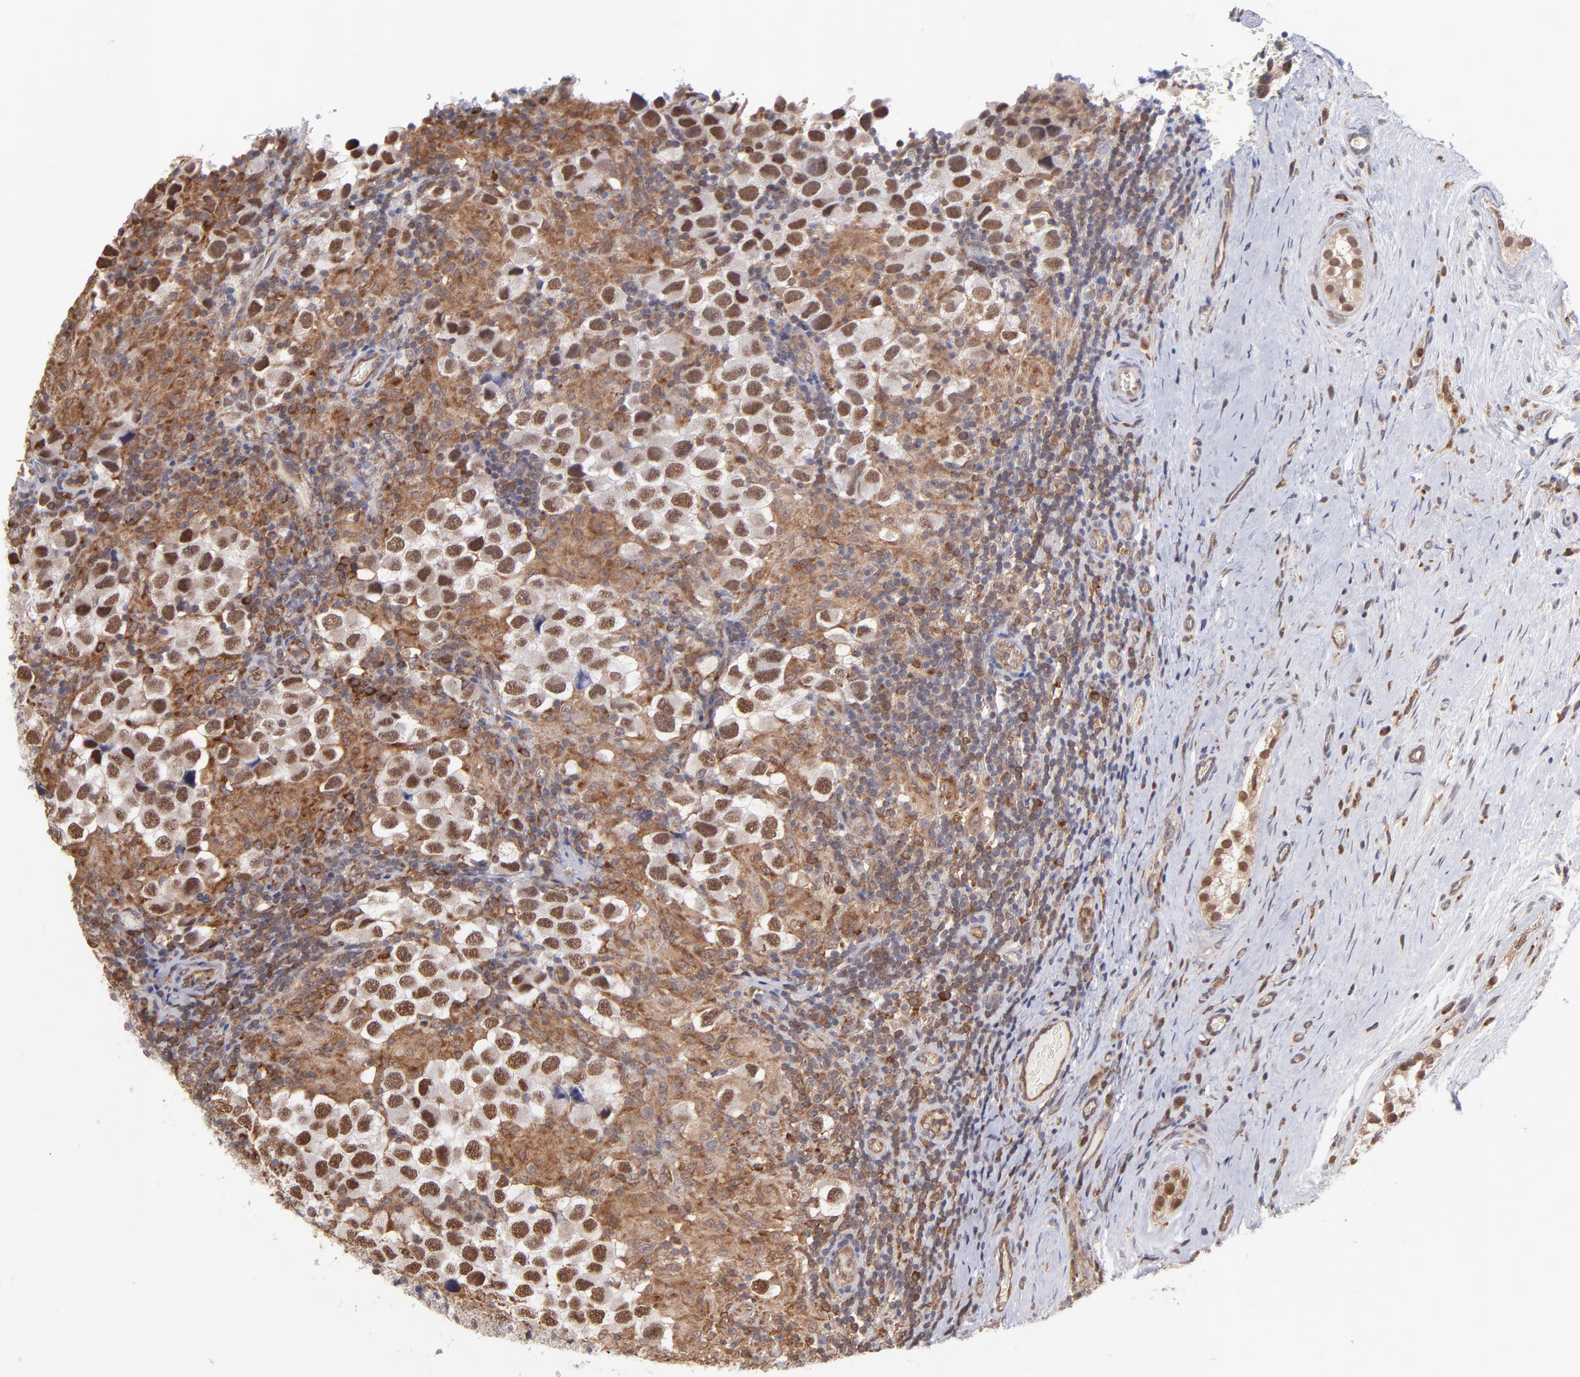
{"staining": {"intensity": "moderate", "quantity": ">75%", "location": "nuclear"}, "tissue": "testis cancer", "cell_type": "Tumor cells", "image_type": "cancer", "snomed": [{"axis": "morphology", "description": "Carcinoma, Embryonal, NOS"}, {"axis": "topography", "description": "Testis"}], "caption": "Tumor cells demonstrate medium levels of moderate nuclear expression in about >75% of cells in testis cancer (embryonal carcinoma).", "gene": "OAS1", "patient": {"sex": "male", "age": 21}}